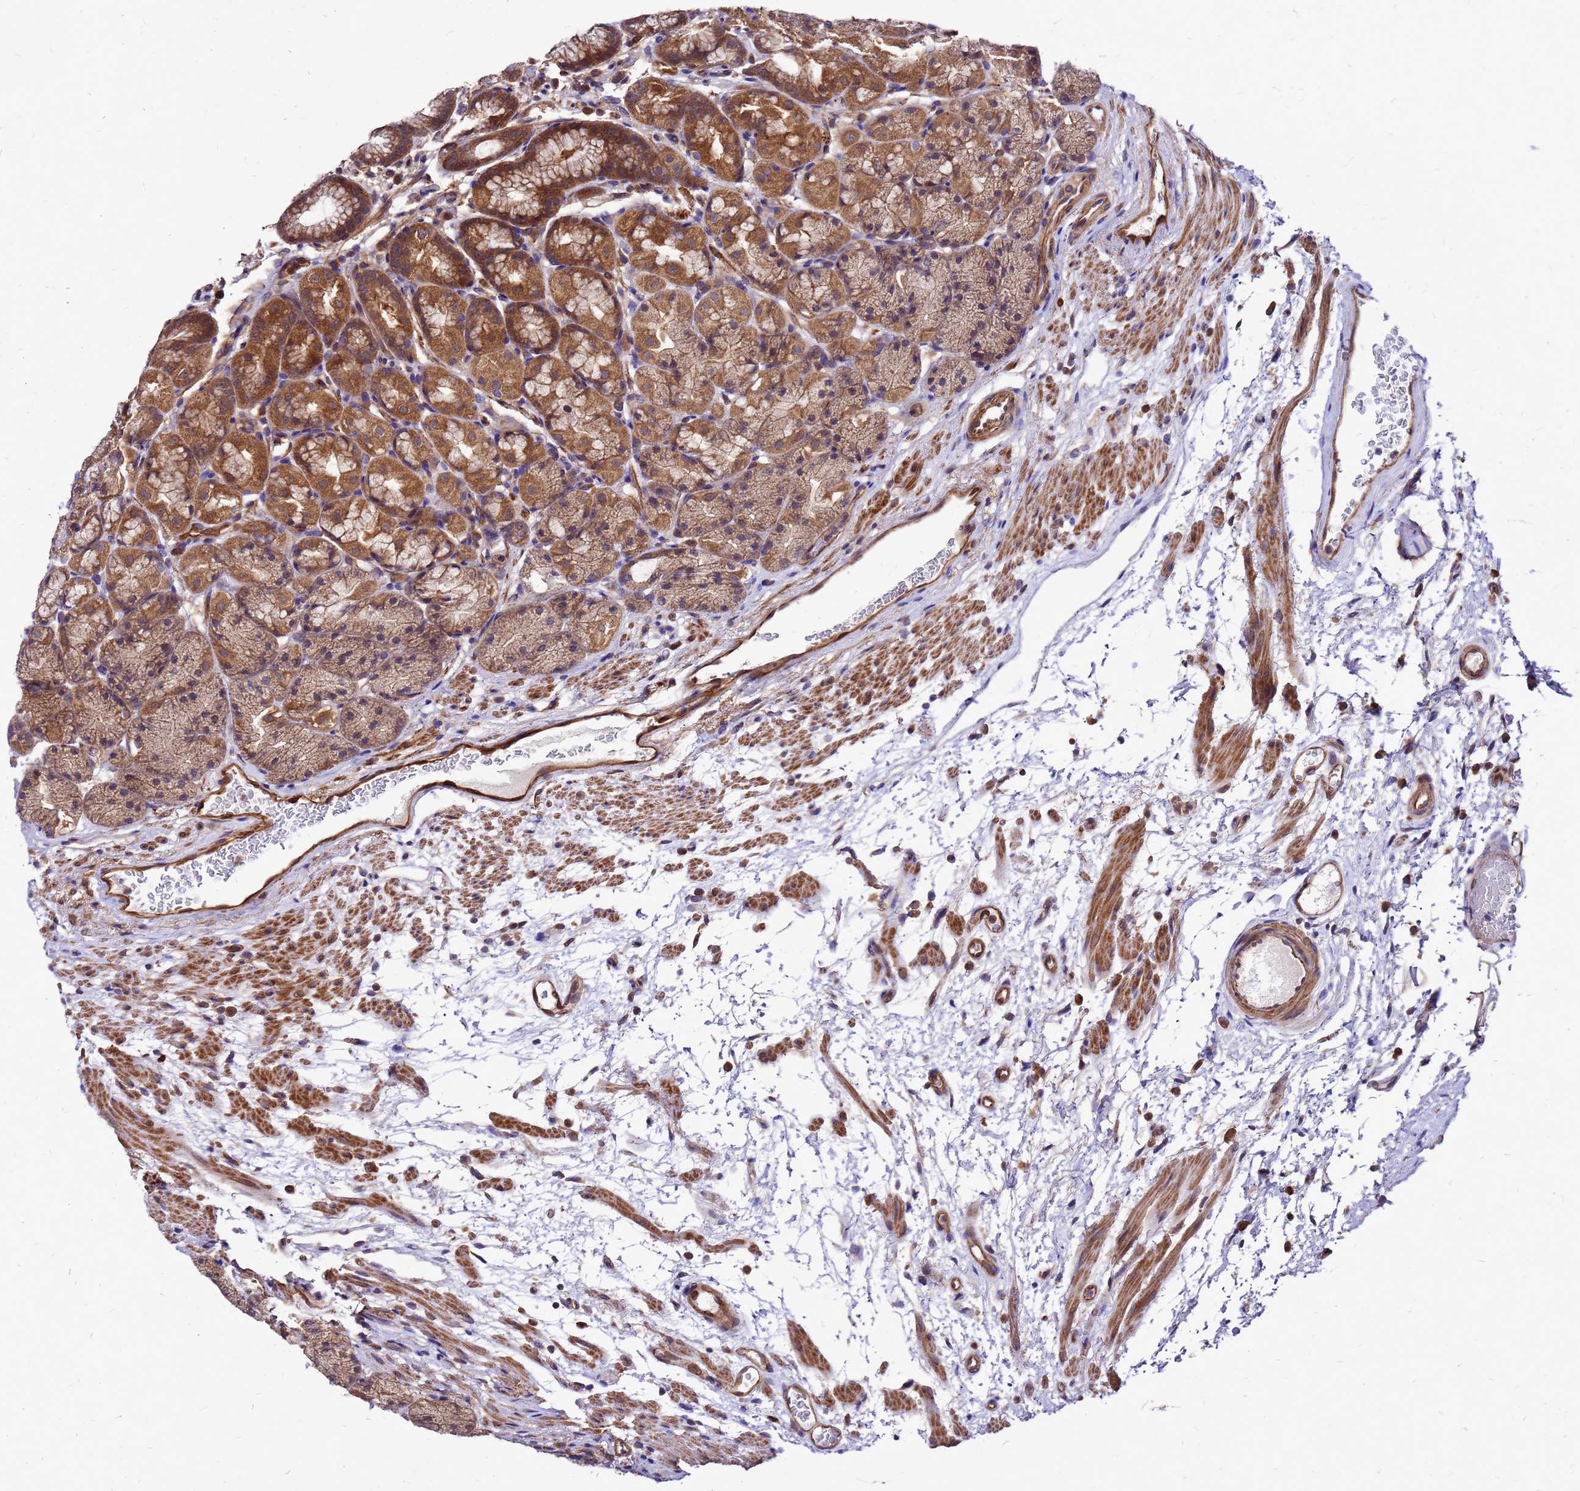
{"staining": {"intensity": "moderate", "quantity": ">75%", "location": "cytoplasmic/membranous"}, "tissue": "stomach", "cell_type": "Glandular cells", "image_type": "normal", "snomed": [{"axis": "morphology", "description": "Normal tissue, NOS"}, {"axis": "topography", "description": "Stomach"}], "caption": "Glandular cells exhibit medium levels of moderate cytoplasmic/membranous positivity in approximately >75% of cells in unremarkable stomach.", "gene": "DUSP23", "patient": {"sex": "male", "age": 63}}